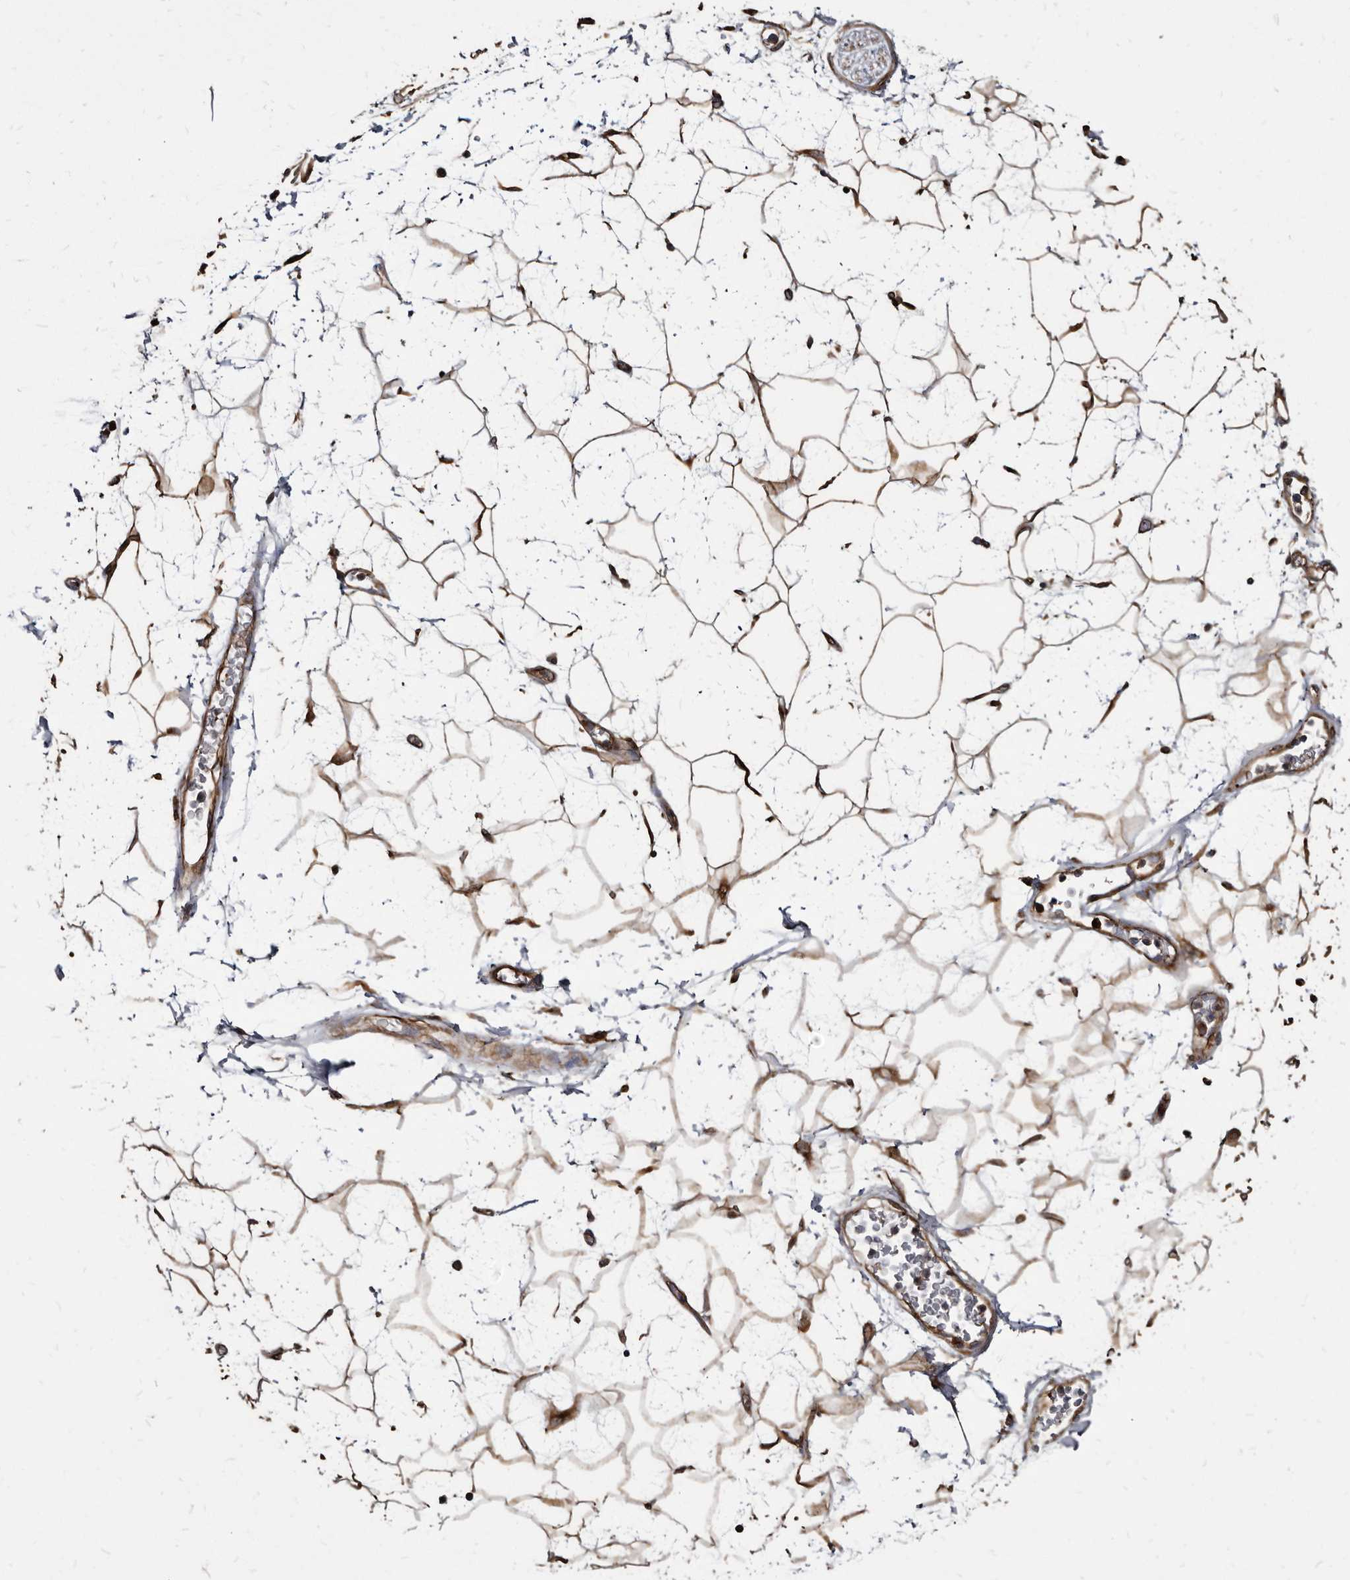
{"staining": {"intensity": "strong", "quantity": ">75%", "location": "cytoplasmic/membranous"}, "tissue": "adipose tissue", "cell_type": "Adipocytes", "image_type": "normal", "snomed": [{"axis": "morphology", "description": "Normal tissue, NOS"}, {"axis": "topography", "description": "Soft tissue"}], "caption": "The image displays staining of normal adipose tissue, revealing strong cytoplasmic/membranous protein expression (brown color) within adipocytes. The protein of interest is shown in brown color, while the nuclei are stained blue.", "gene": "KCTD20", "patient": {"sex": "male", "age": 72}}